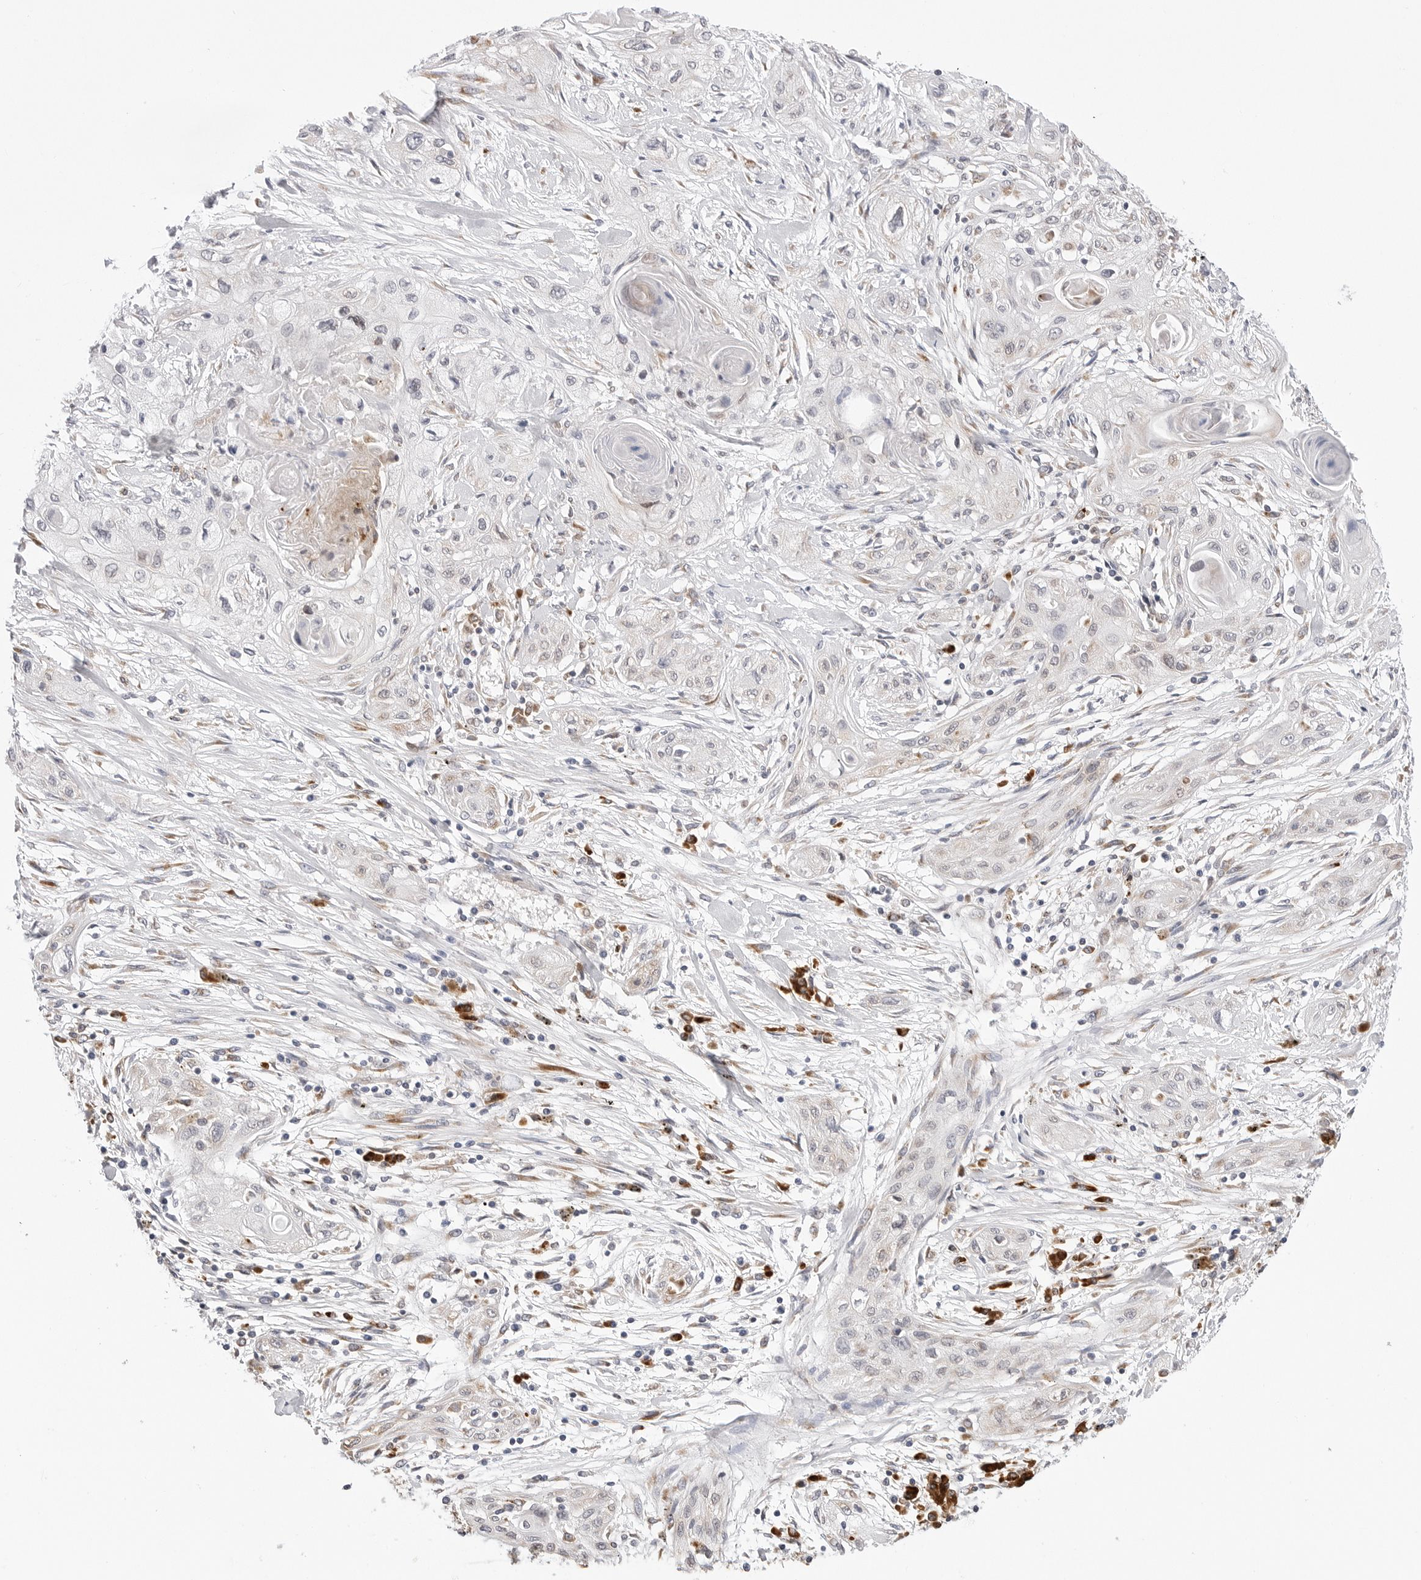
{"staining": {"intensity": "negative", "quantity": "none", "location": "none"}, "tissue": "lung cancer", "cell_type": "Tumor cells", "image_type": "cancer", "snomed": [{"axis": "morphology", "description": "Squamous cell carcinoma, NOS"}, {"axis": "topography", "description": "Lung"}], "caption": "Immunohistochemical staining of human squamous cell carcinoma (lung) reveals no significant positivity in tumor cells.", "gene": "RPN1", "patient": {"sex": "female", "age": 47}}